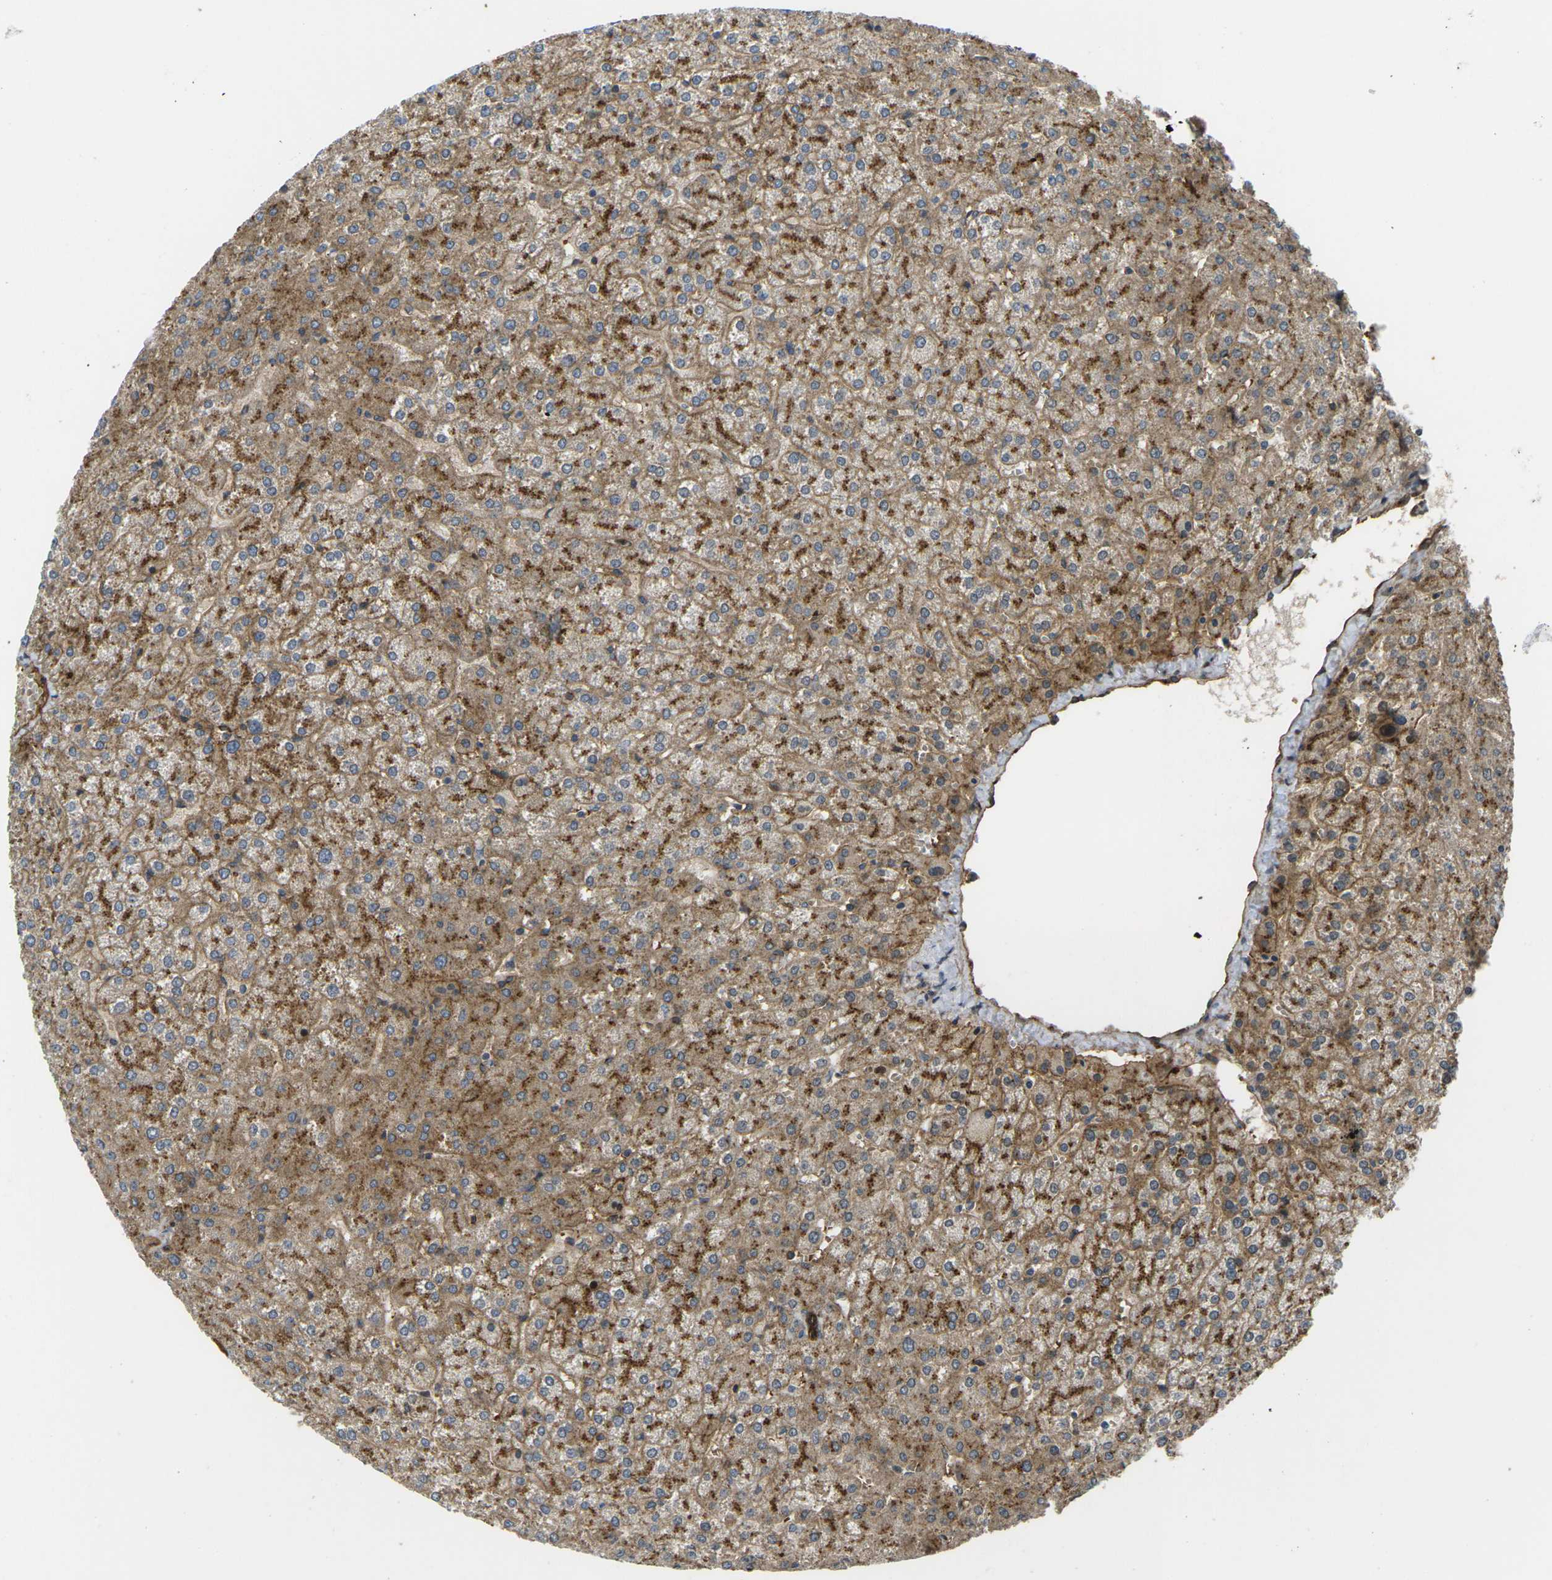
{"staining": {"intensity": "moderate", "quantity": ">75%", "location": "cytoplasmic/membranous"}, "tissue": "liver", "cell_type": "Cholangiocytes", "image_type": "normal", "snomed": [{"axis": "morphology", "description": "Normal tissue, NOS"}, {"axis": "topography", "description": "Liver"}], "caption": "A high-resolution histopathology image shows immunohistochemistry staining of benign liver, which shows moderate cytoplasmic/membranous staining in about >75% of cholangiocytes.", "gene": "ECE1", "patient": {"sex": "female", "age": 32}}